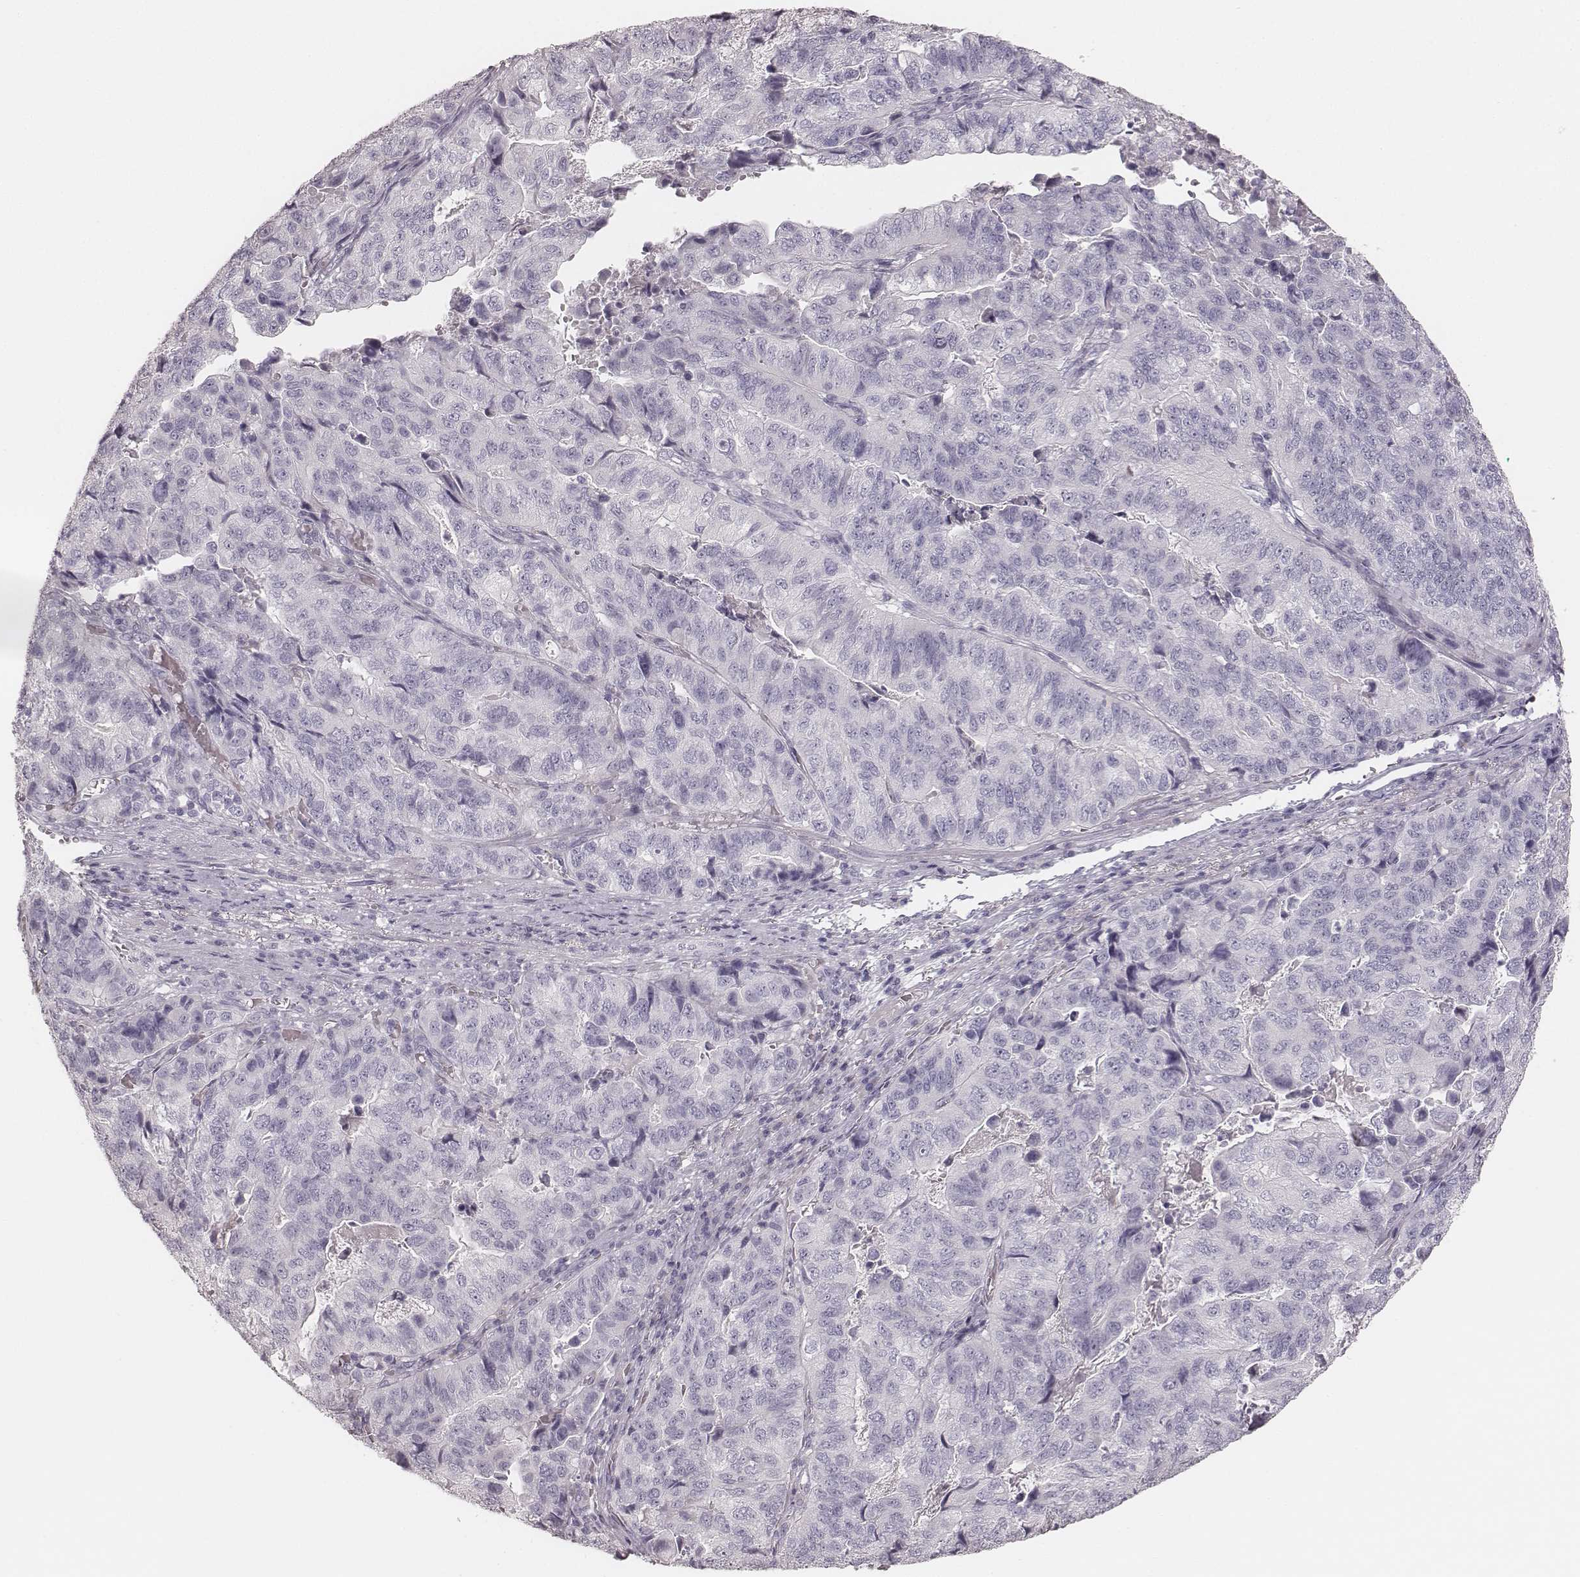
{"staining": {"intensity": "negative", "quantity": "none", "location": "none"}, "tissue": "stomach cancer", "cell_type": "Tumor cells", "image_type": "cancer", "snomed": [{"axis": "morphology", "description": "Adenocarcinoma, NOS"}, {"axis": "topography", "description": "Stomach, upper"}], "caption": "DAB (3,3'-diaminobenzidine) immunohistochemical staining of human adenocarcinoma (stomach) shows no significant staining in tumor cells.", "gene": "KRT82", "patient": {"sex": "female", "age": 67}}